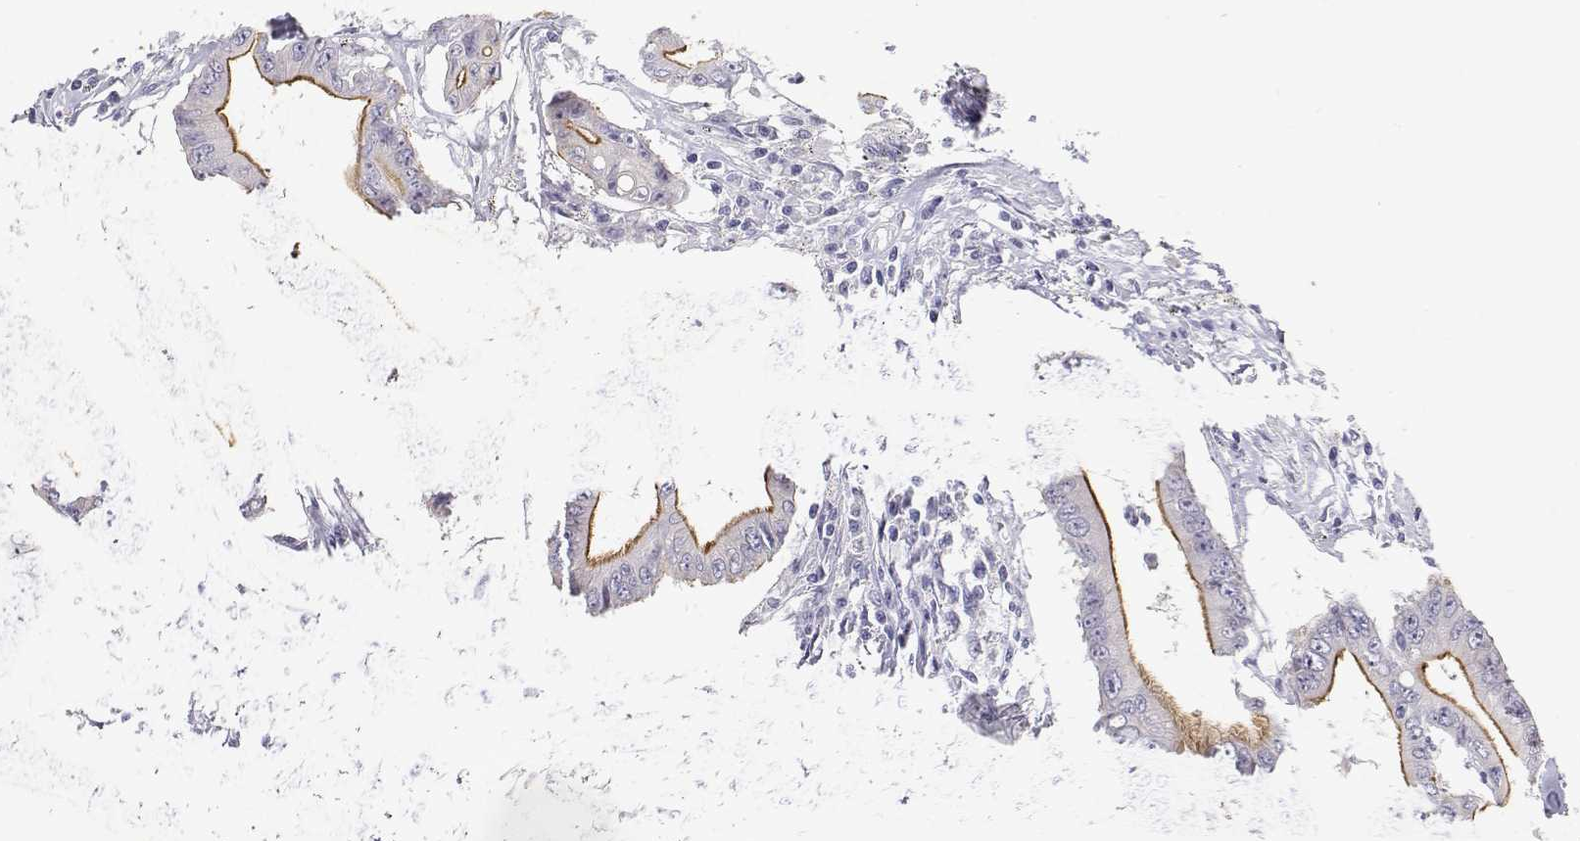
{"staining": {"intensity": "moderate", "quantity": "<25%", "location": "cytoplasmic/membranous"}, "tissue": "colorectal cancer", "cell_type": "Tumor cells", "image_type": "cancer", "snomed": [{"axis": "morphology", "description": "Adenocarcinoma, NOS"}, {"axis": "topography", "description": "Rectum"}], "caption": "Immunohistochemistry of colorectal cancer (adenocarcinoma) displays low levels of moderate cytoplasmic/membranous staining in about <25% of tumor cells.", "gene": "MISP", "patient": {"sex": "male", "age": 54}}